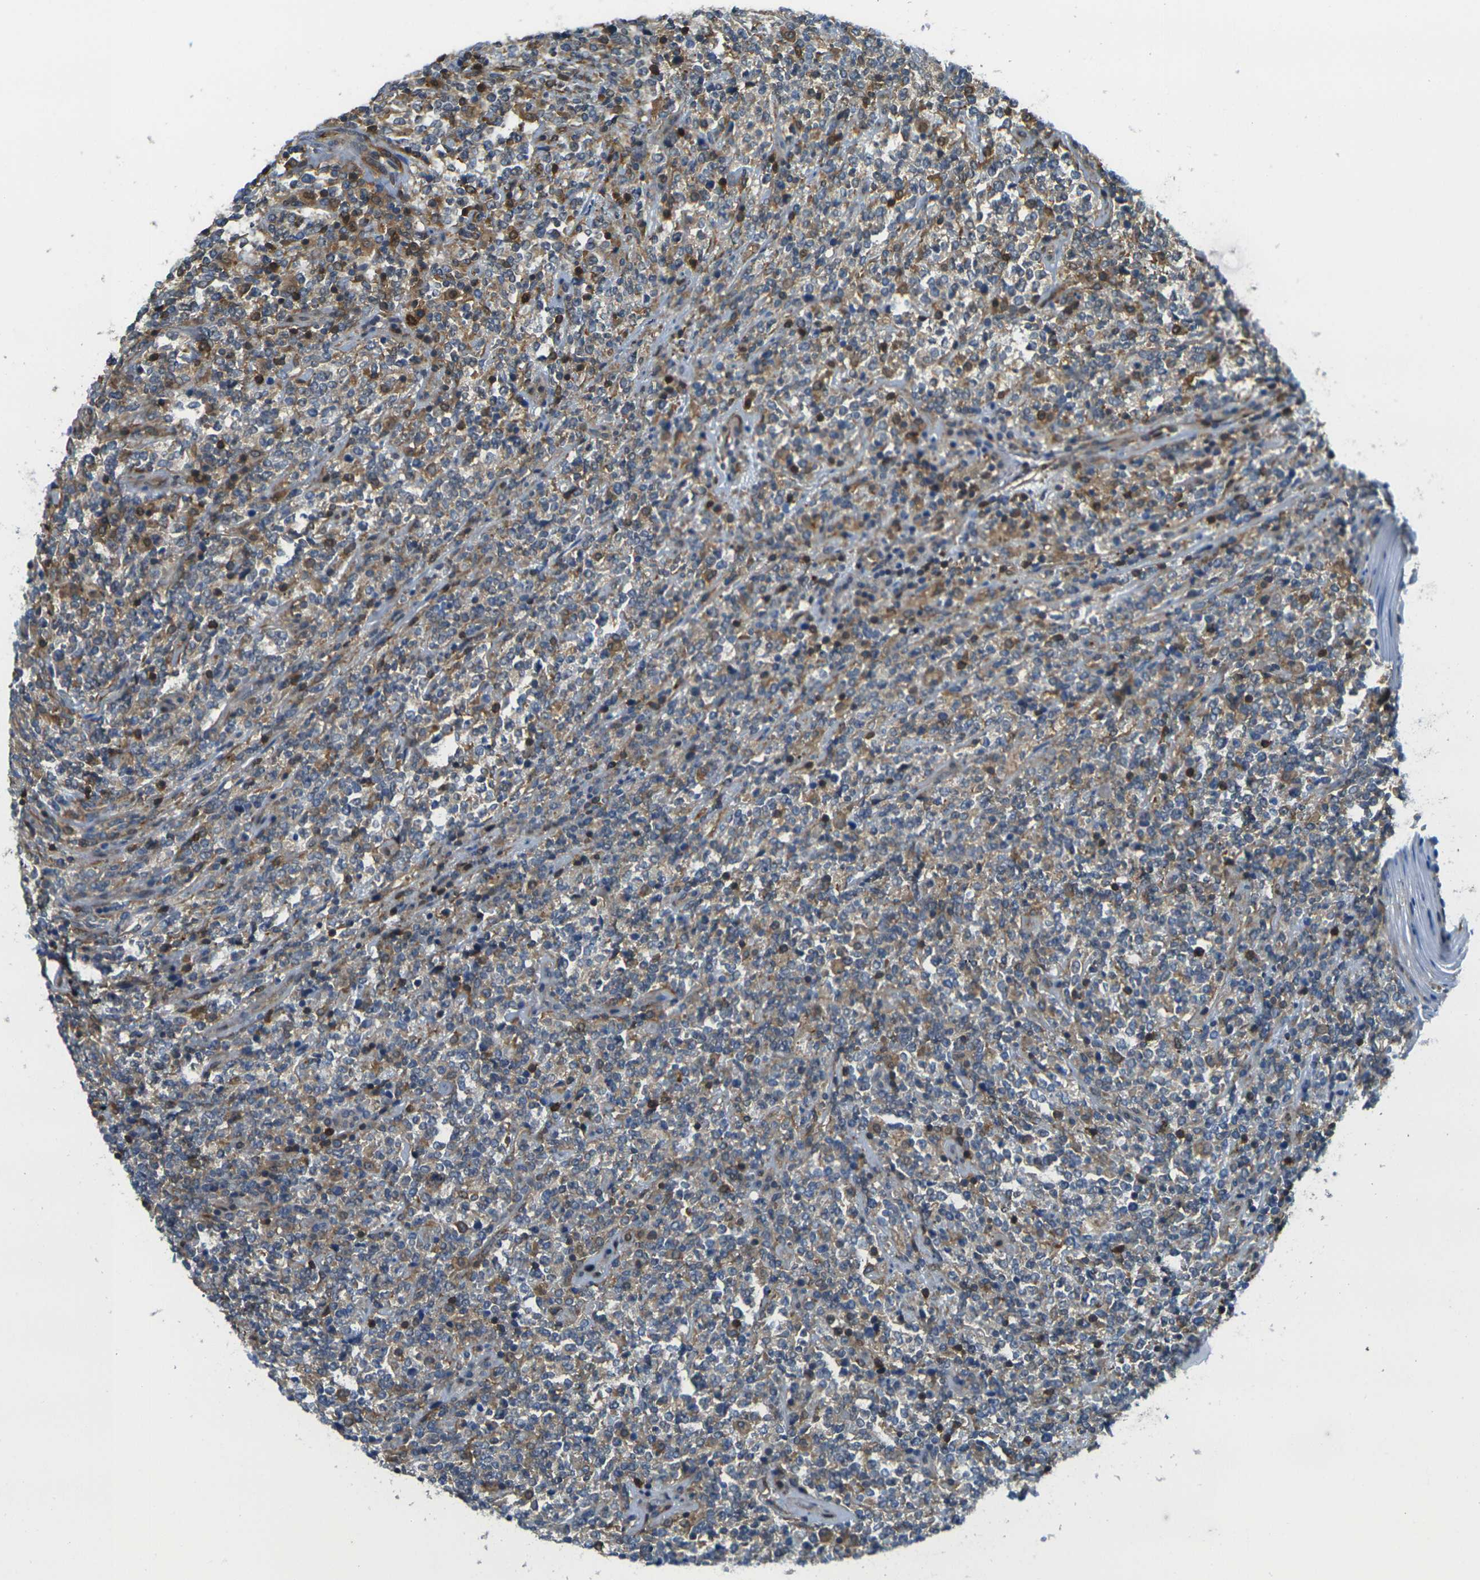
{"staining": {"intensity": "moderate", "quantity": "25%-75%", "location": "cytoplasmic/membranous"}, "tissue": "lymphoma", "cell_type": "Tumor cells", "image_type": "cancer", "snomed": [{"axis": "morphology", "description": "Malignant lymphoma, non-Hodgkin's type, High grade"}, {"axis": "topography", "description": "Soft tissue"}], "caption": "Moderate cytoplasmic/membranous positivity for a protein is present in approximately 25%-75% of tumor cells of lymphoma using immunohistochemistry (IHC).", "gene": "LASP1", "patient": {"sex": "male", "age": 18}}